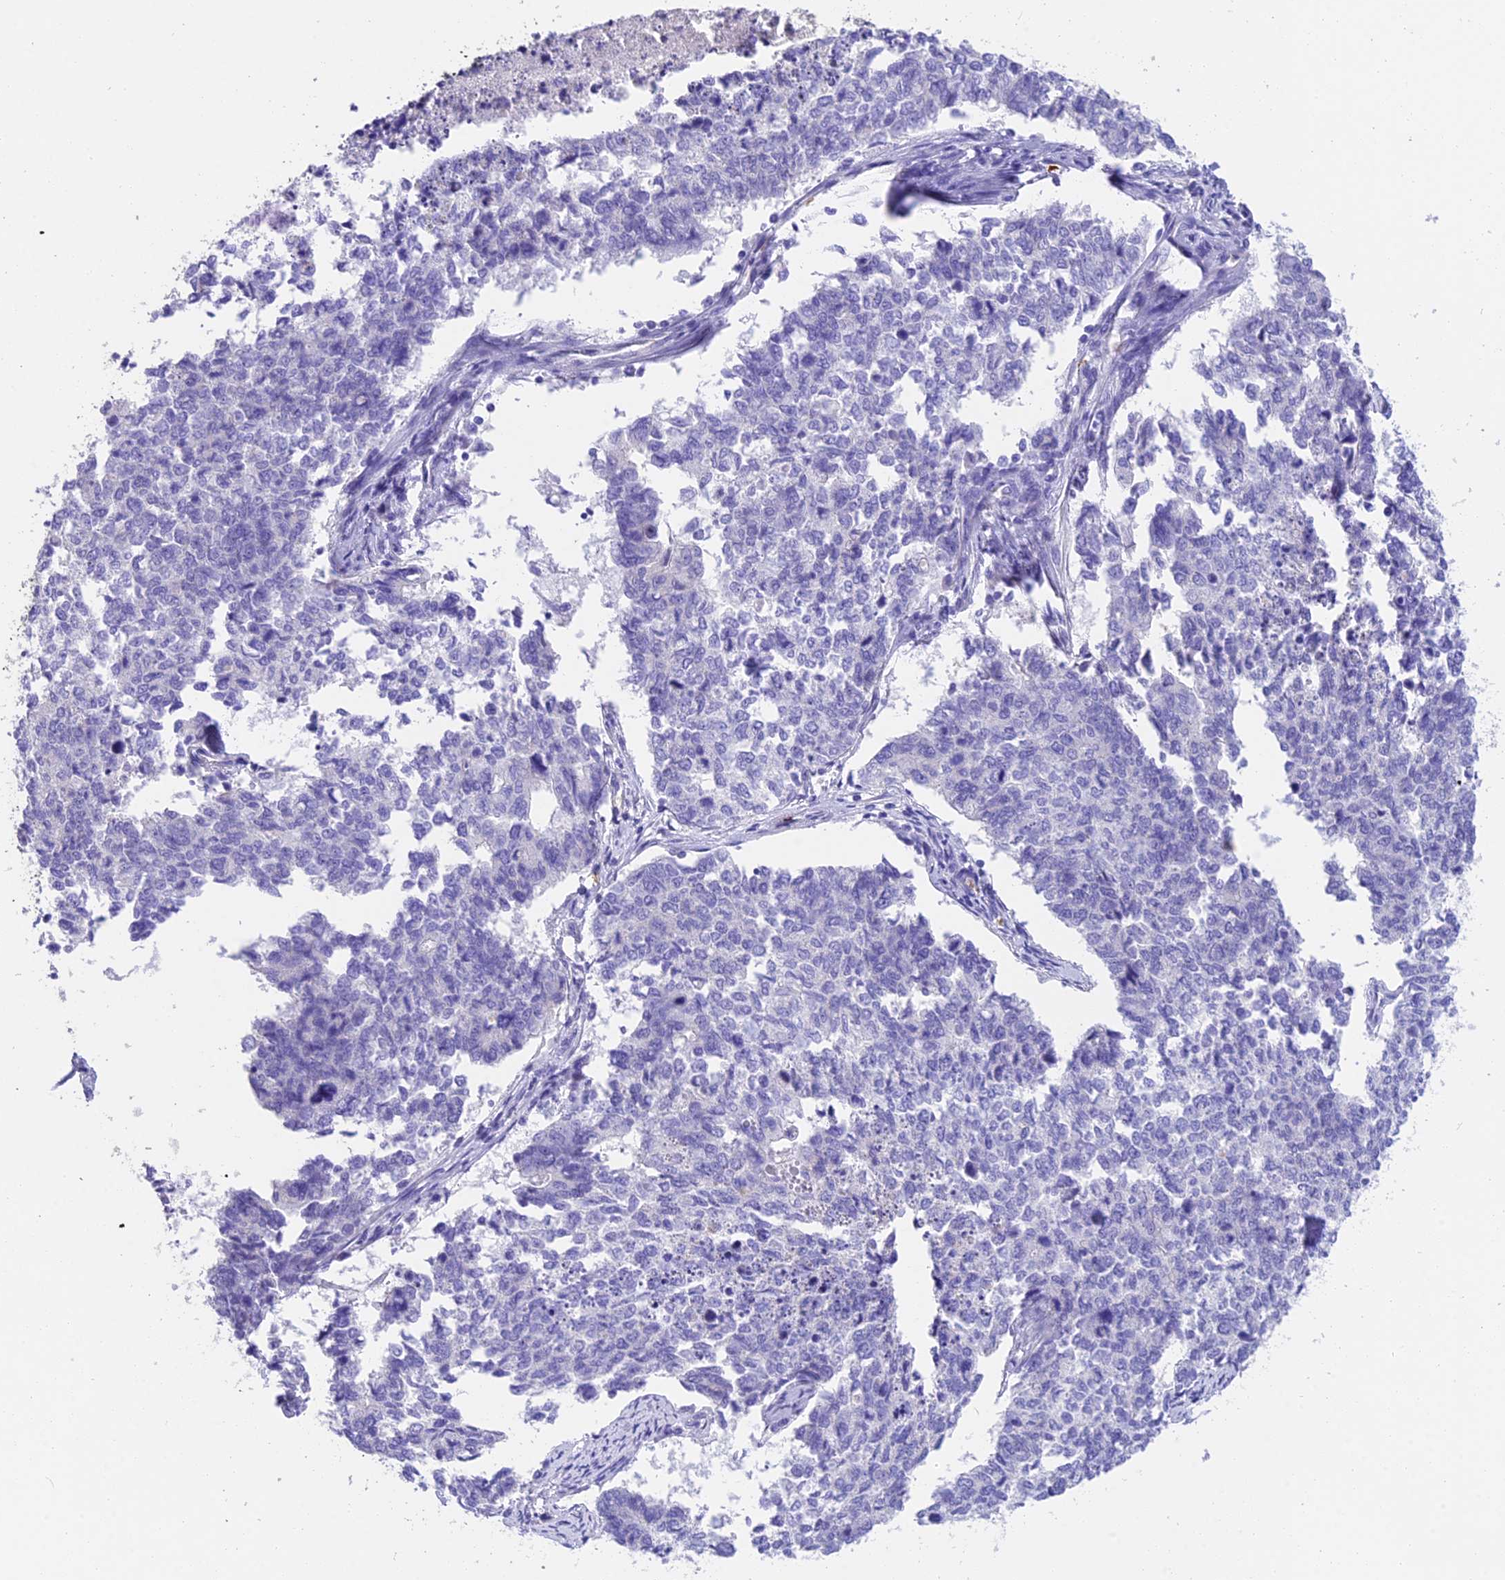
{"staining": {"intensity": "negative", "quantity": "none", "location": "none"}, "tissue": "cervical cancer", "cell_type": "Tumor cells", "image_type": "cancer", "snomed": [{"axis": "morphology", "description": "Squamous cell carcinoma, NOS"}, {"axis": "topography", "description": "Cervix"}], "caption": "Squamous cell carcinoma (cervical) stained for a protein using IHC reveals no staining tumor cells.", "gene": "TNNC2", "patient": {"sex": "female", "age": 63}}